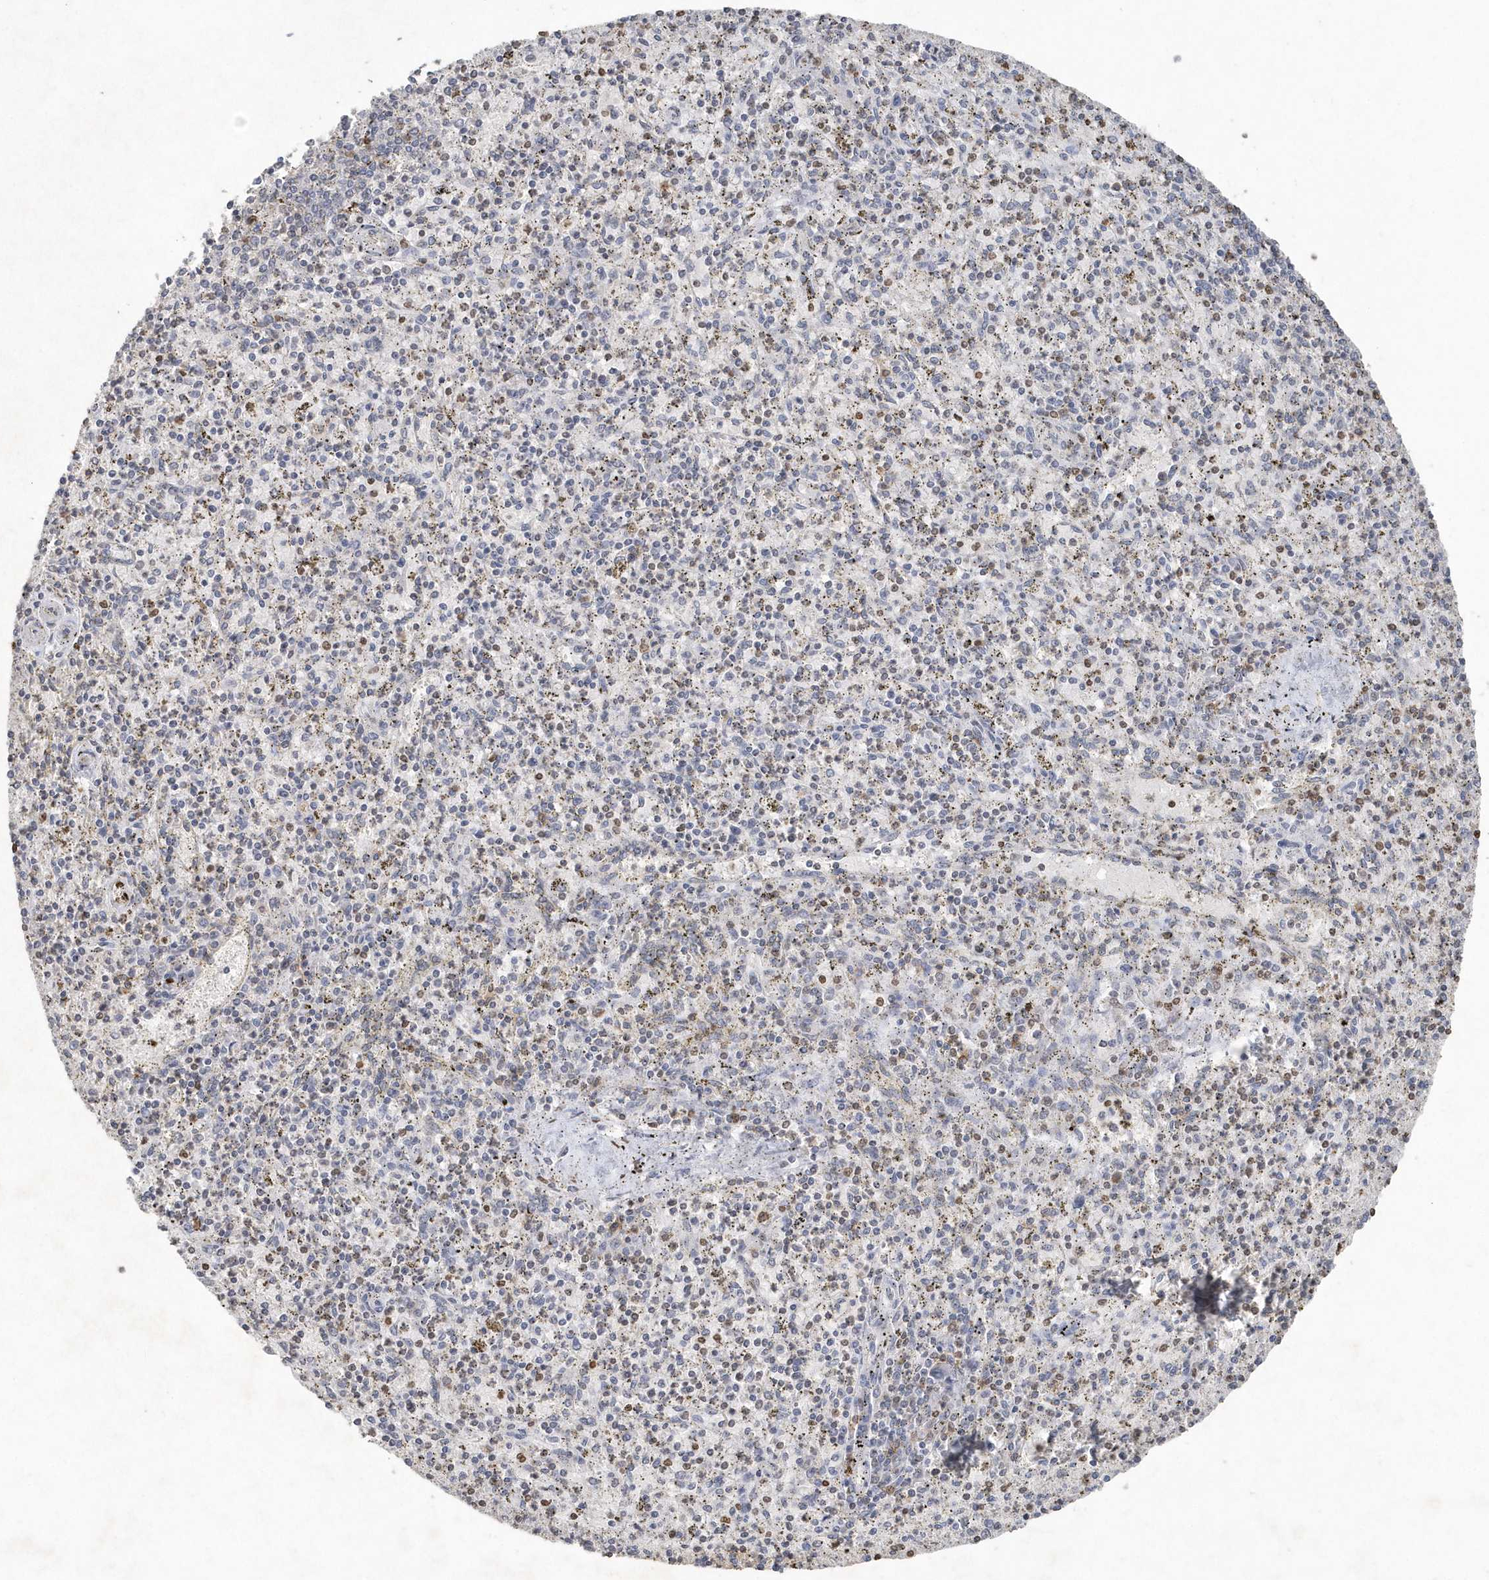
{"staining": {"intensity": "weak", "quantity": "25%-75%", "location": "cytoplasmic/membranous"}, "tissue": "spleen", "cell_type": "Cells in red pulp", "image_type": "normal", "snomed": [{"axis": "morphology", "description": "Normal tissue, NOS"}, {"axis": "topography", "description": "Spleen"}], "caption": "Human spleen stained with a brown dye shows weak cytoplasmic/membranous positive positivity in about 25%-75% of cells in red pulp.", "gene": "PDCD1", "patient": {"sex": "male", "age": 72}}